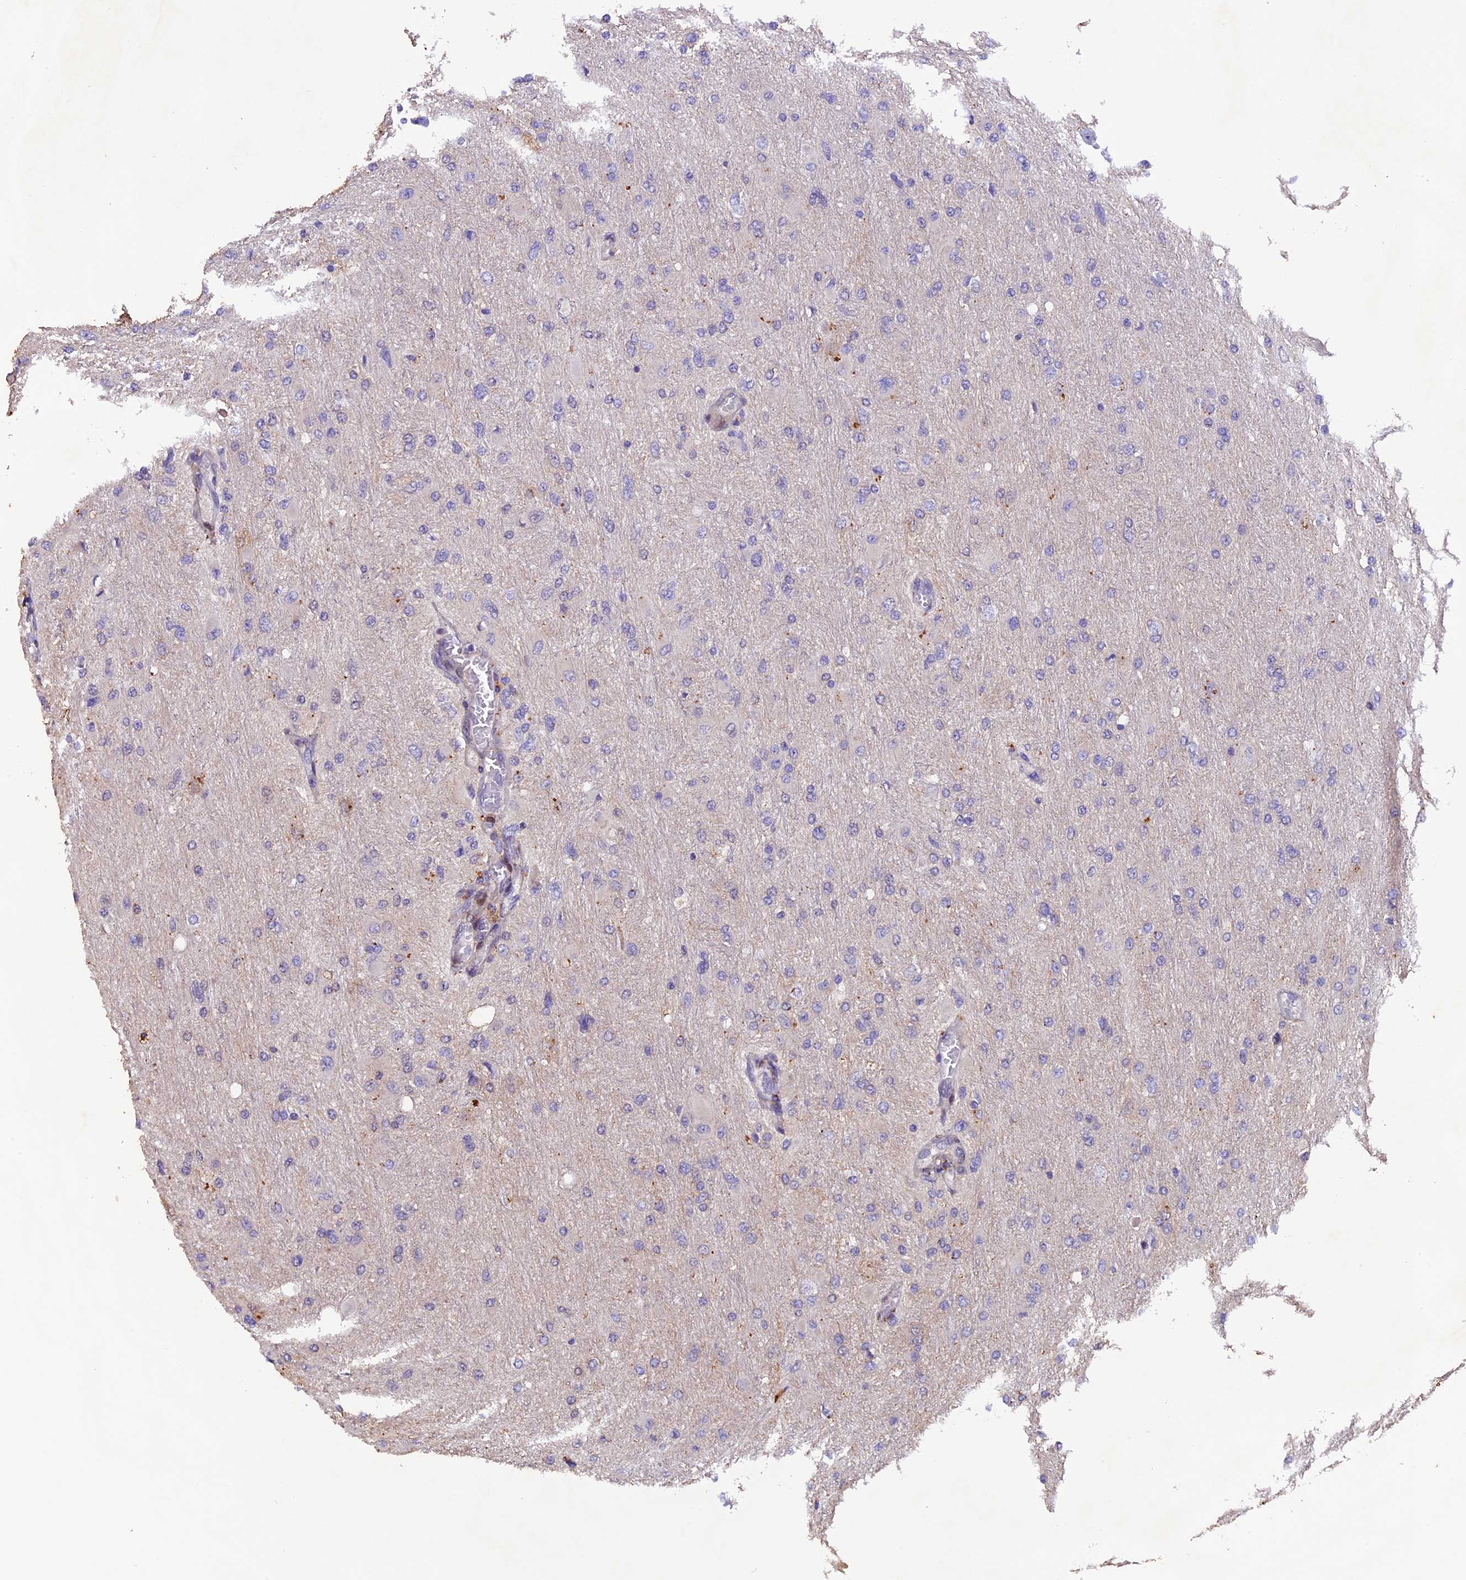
{"staining": {"intensity": "negative", "quantity": "none", "location": "none"}, "tissue": "glioma", "cell_type": "Tumor cells", "image_type": "cancer", "snomed": [{"axis": "morphology", "description": "Glioma, malignant, High grade"}, {"axis": "topography", "description": "Cerebral cortex"}], "caption": "There is no significant staining in tumor cells of glioma.", "gene": "NCK2", "patient": {"sex": "female", "age": 36}}